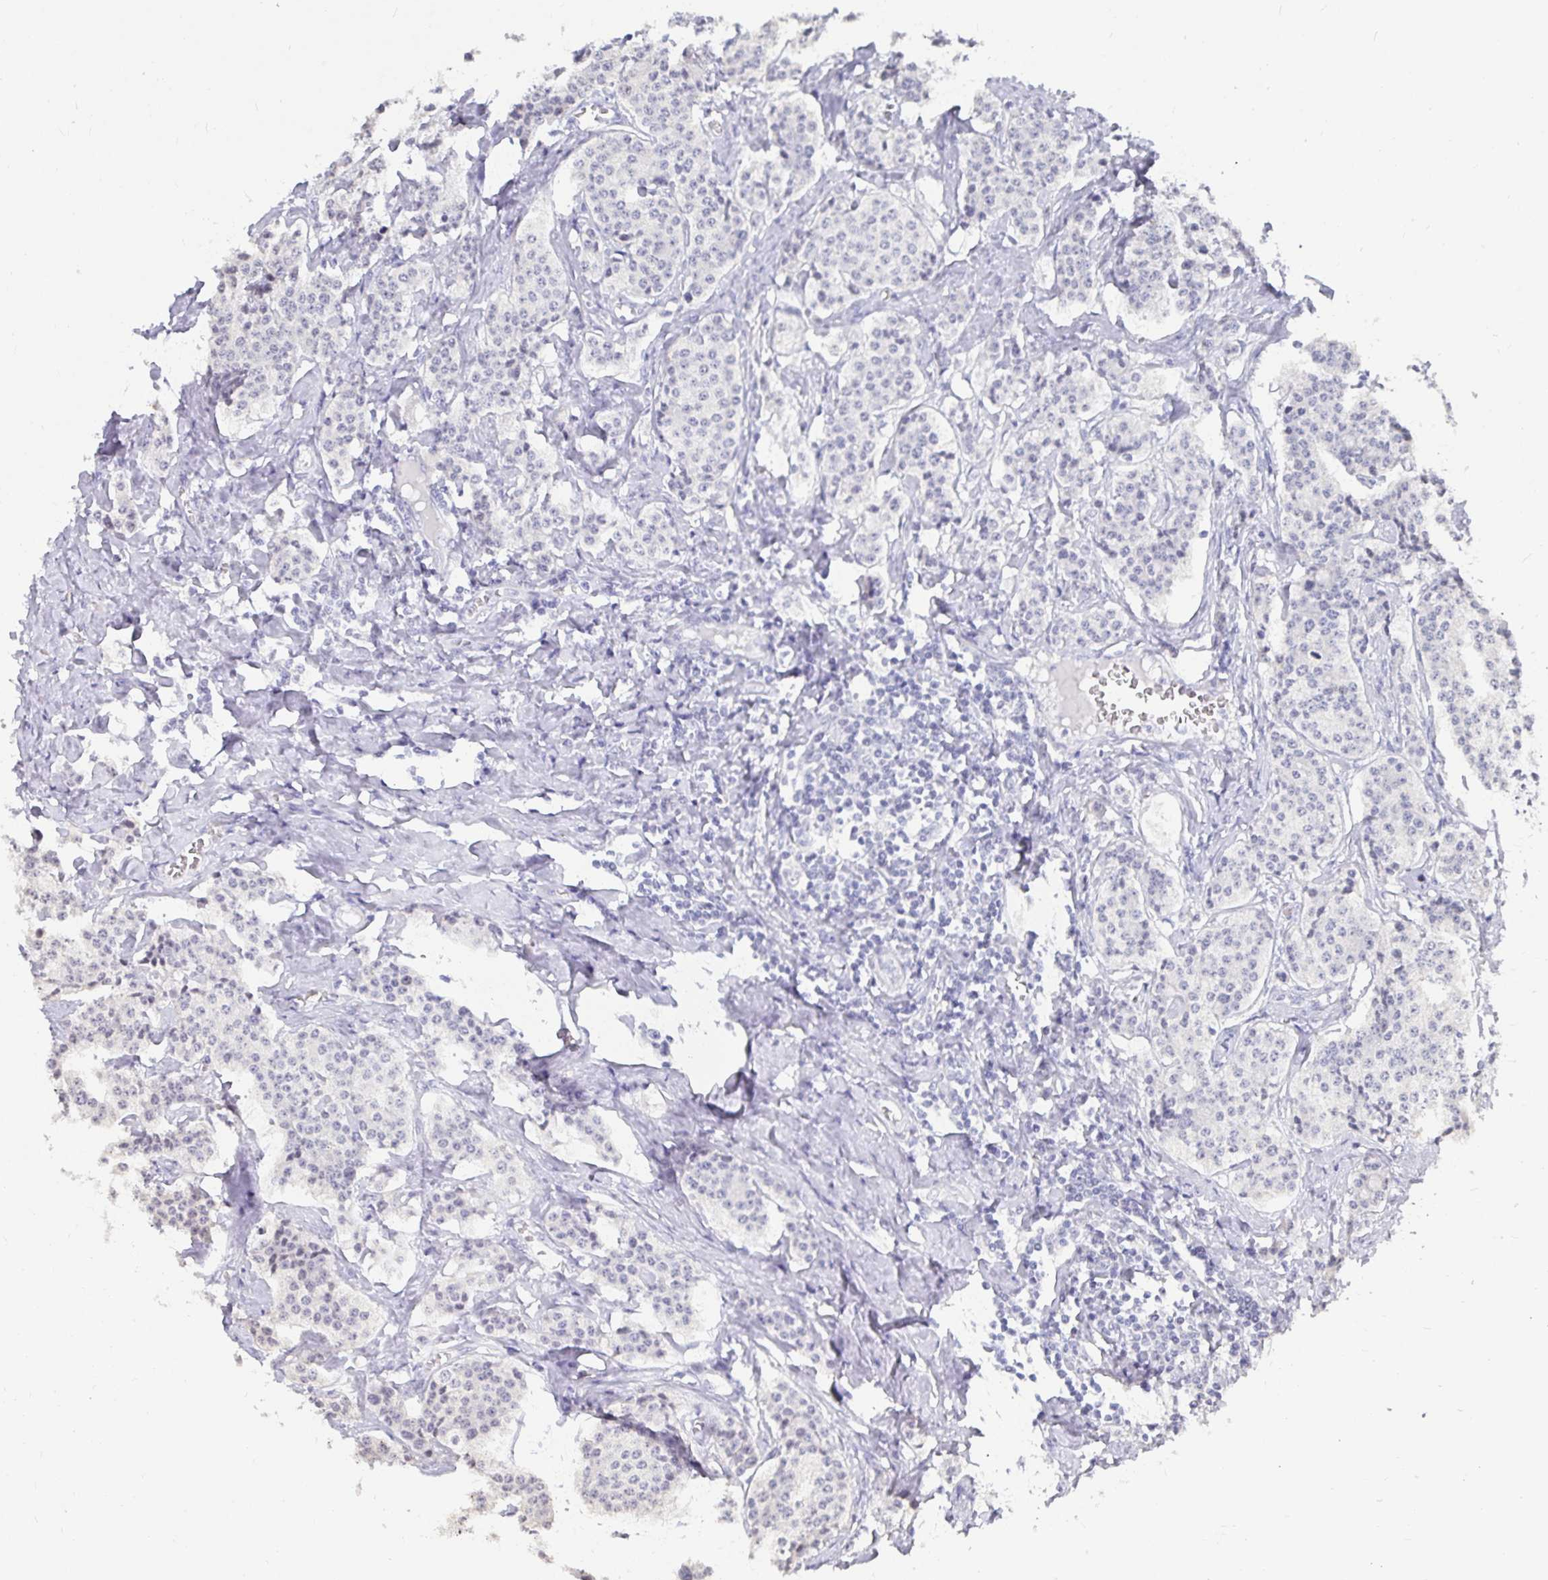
{"staining": {"intensity": "negative", "quantity": "none", "location": "none"}, "tissue": "carcinoid", "cell_type": "Tumor cells", "image_type": "cancer", "snomed": [{"axis": "morphology", "description": "Carcinoid, malignant, NOS"}, {"axis": "topography", "description": "Small intestine"}], "caption": "Carcinoid was stained to show a protein in brown. There is no significant positivity in tumor cells.", "gene": "ANLN", "patient": {"sex": "female", "age": 64}}